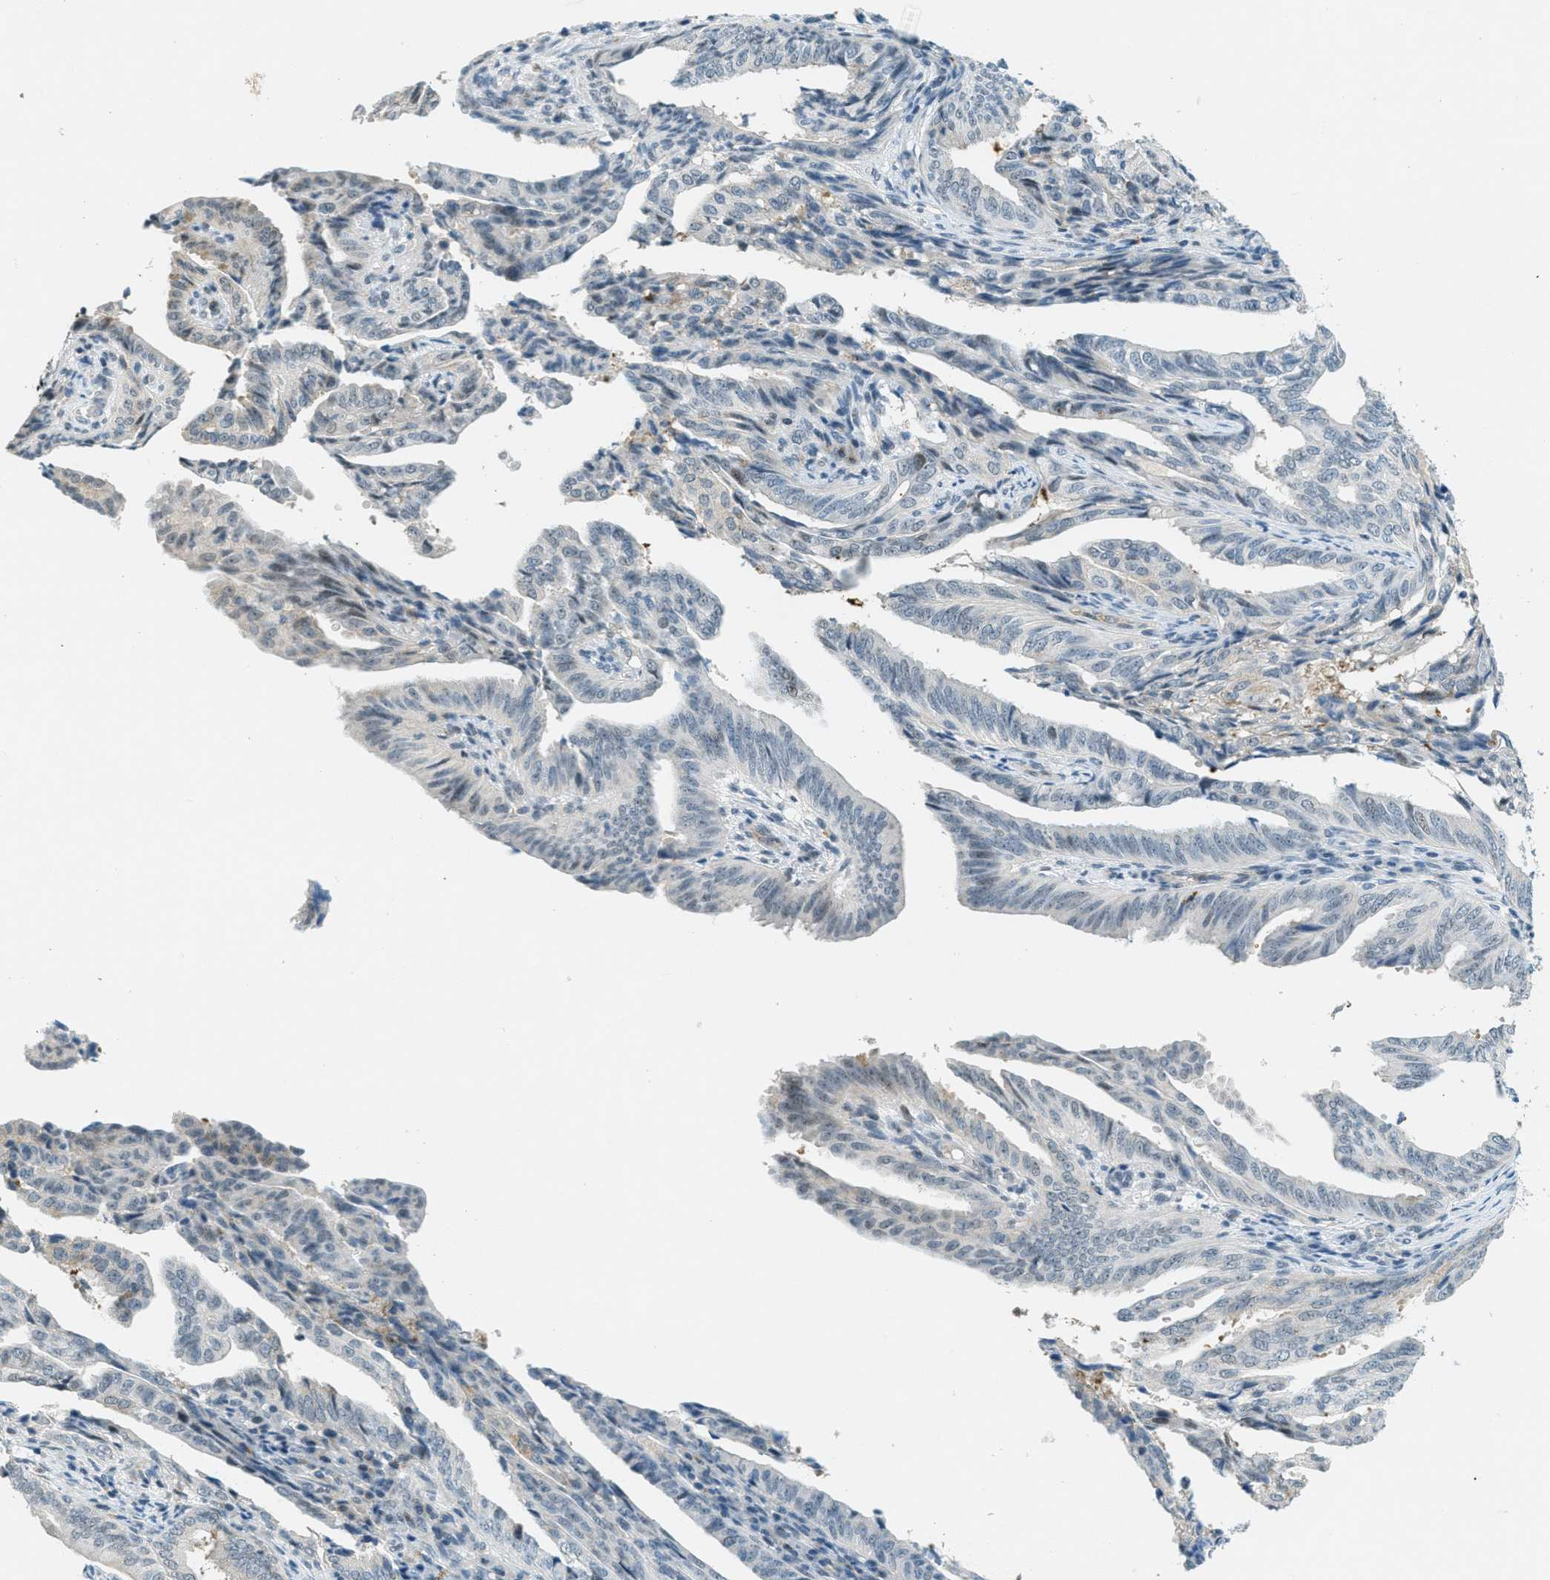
{"staining": {"intensity": "negative", "quantity": "none", "location": "none"}, "tissue": "endometrial cancer", "cell_type": "Tumor cells", "image_type": "cancer", "snomed": [{"axis": "morphology", "description": "Adenocarcinoma, NOS"}, {"axis": "topography", "description": "Endometrium"}], "caption": "High magnification brightfield microscopy of adenocarcinoma (endometrial) stained with DAB (3,3'-diaminobenzidine) (brown) and counterstained with hematoxylin (blue): tumor cells show no significant expression. (Brightfield microscopy of DAB (3,3'-diaminobenzidine) immunohistochemistry at high magnification).", "gene": "FYN", "patient": {"sex": "female", "age": 58}}